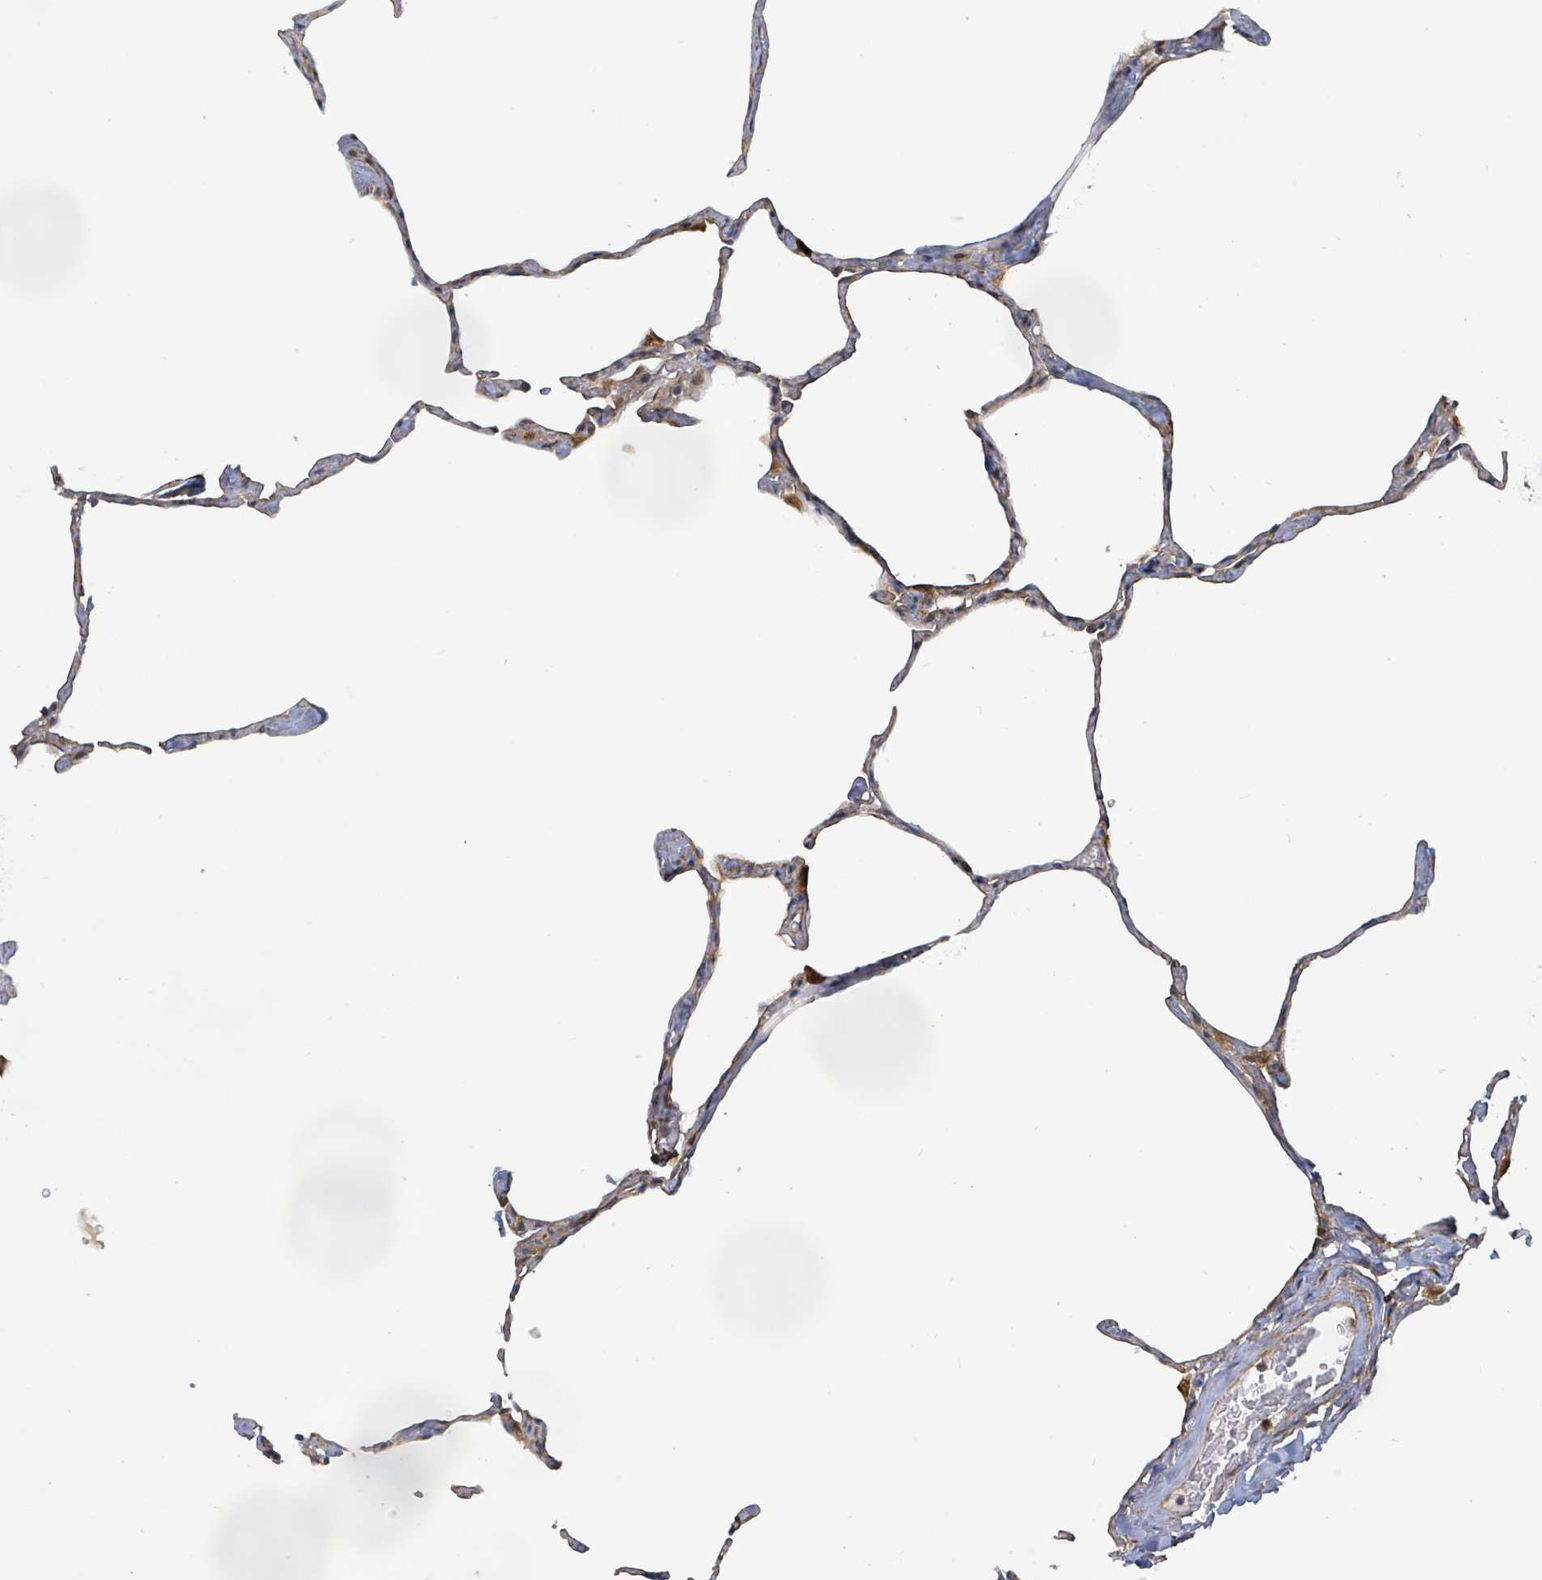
{"staining": {"intensity": "moderate", "quantity": "25%-75%", "location": "cytoplasmic/membranous"}, "tissue": "lung", "cell_type": "Alveolar cells", "image_type": "normal", "snomed": [{"axis": "morphology", "description": "Normal tissue, NOS"}, {"axis": "topography", "description": "Lung"}], "caption": "Immunohistochemical staining of unremarkable human lung reveals 25%-75% levels of moderate cytoplasmic/membranous protein expression in approximately 25%-75% of alveolar cells.", "gene": "KBTBD11", "patient": {"sex": "male", "age": 65}}